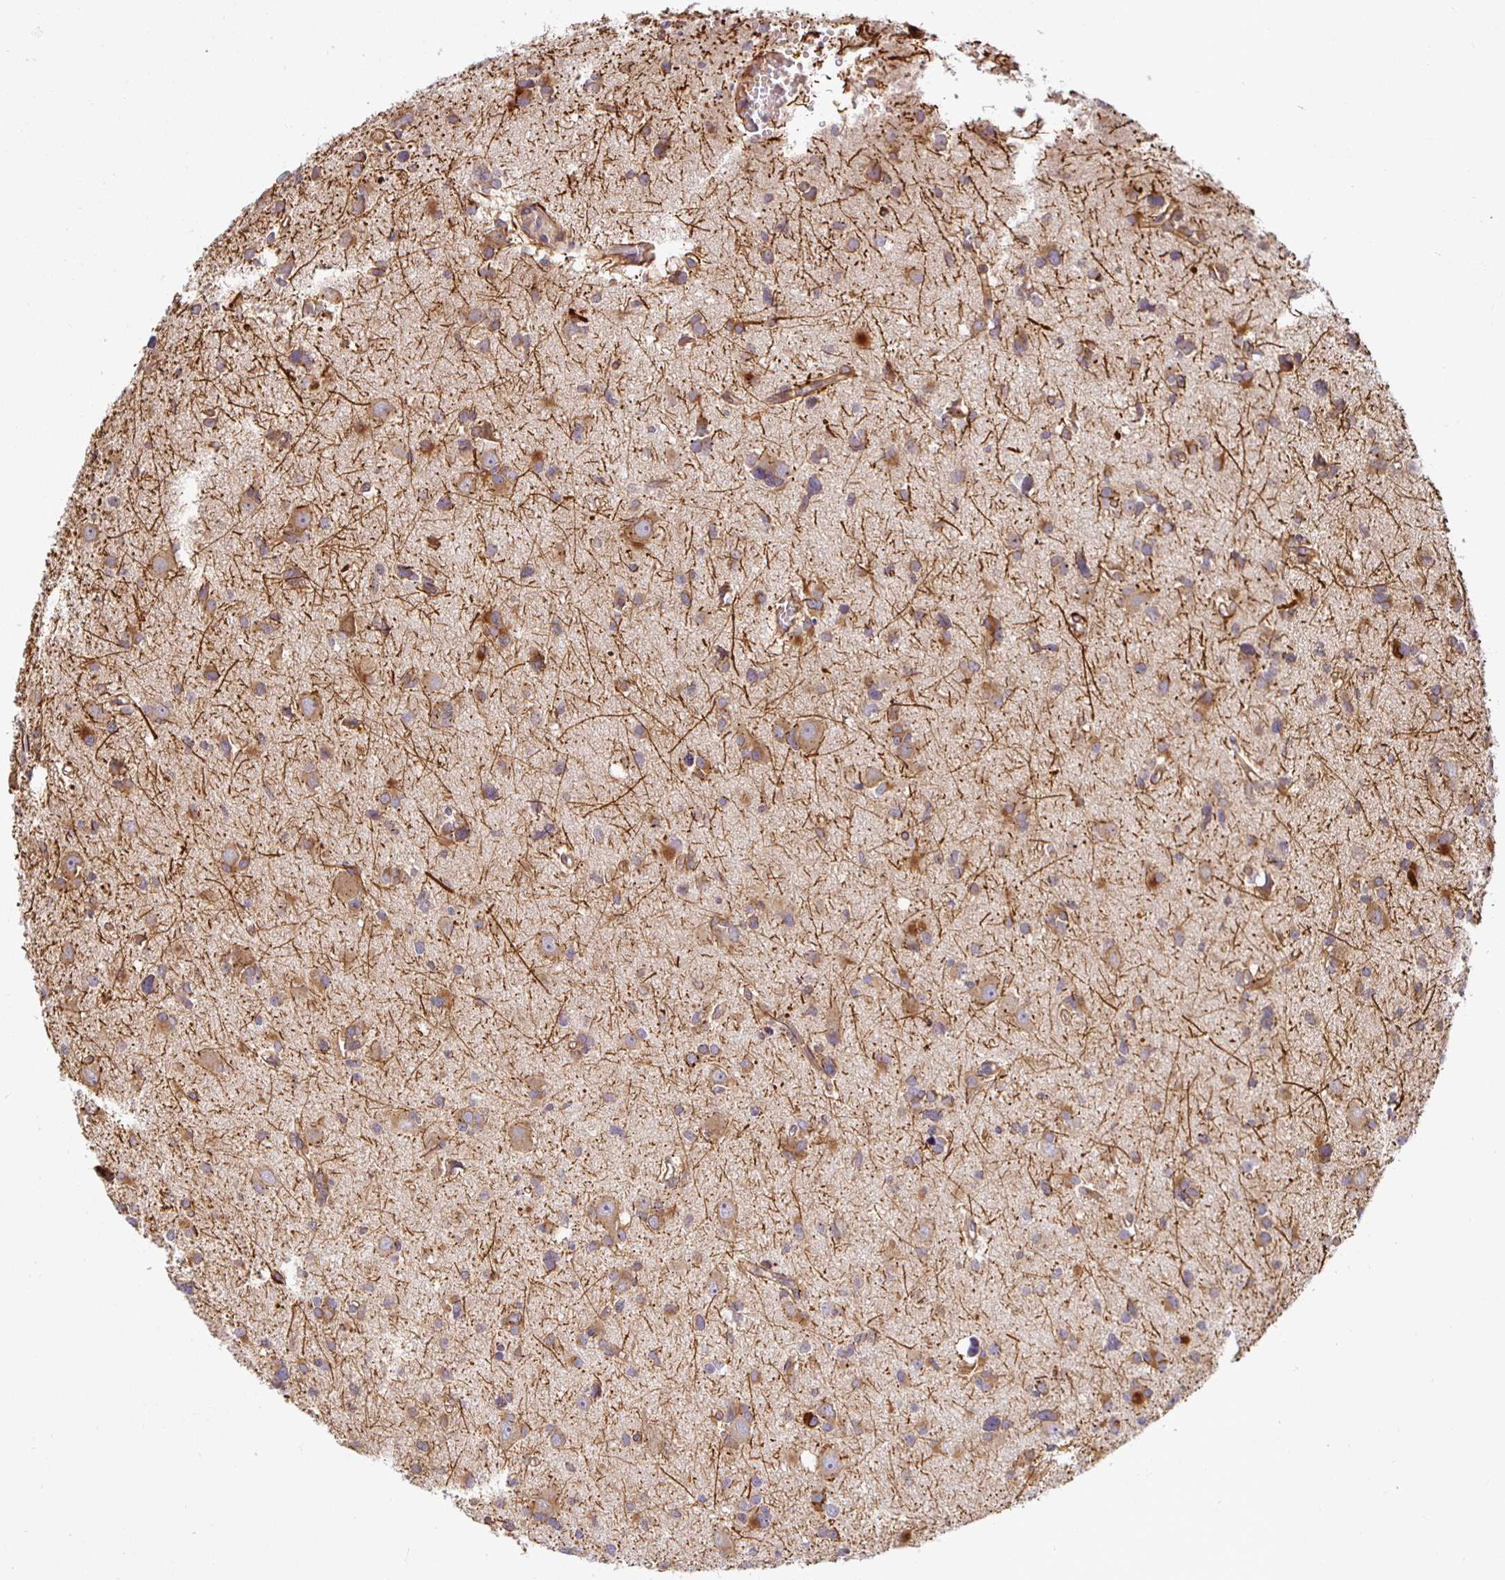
{"staining": {"intensity": "moderate", "quantity": ">75%", "location": "cytoplasmic/membranous"}, "tissue": "glioma", "cell_type": "Tumor cells", "image_type": "cancer", "snomed": [{"axis": "morphology", "description": "Glioma, malignant, High grade"}, {"axis": "topography", "description": "Brain"}], "caption": "Protein staining reveals moderate cytoplasmic/membranous expression in approximately >75% of tumor cells in glioma. The staining is performed using DAB brown chromogen to label protein expression. The nuclei are counter-stained blue using hematoxylin.", "gene": "IRAK1", "patient": {"sex": "male", "age": 23}}